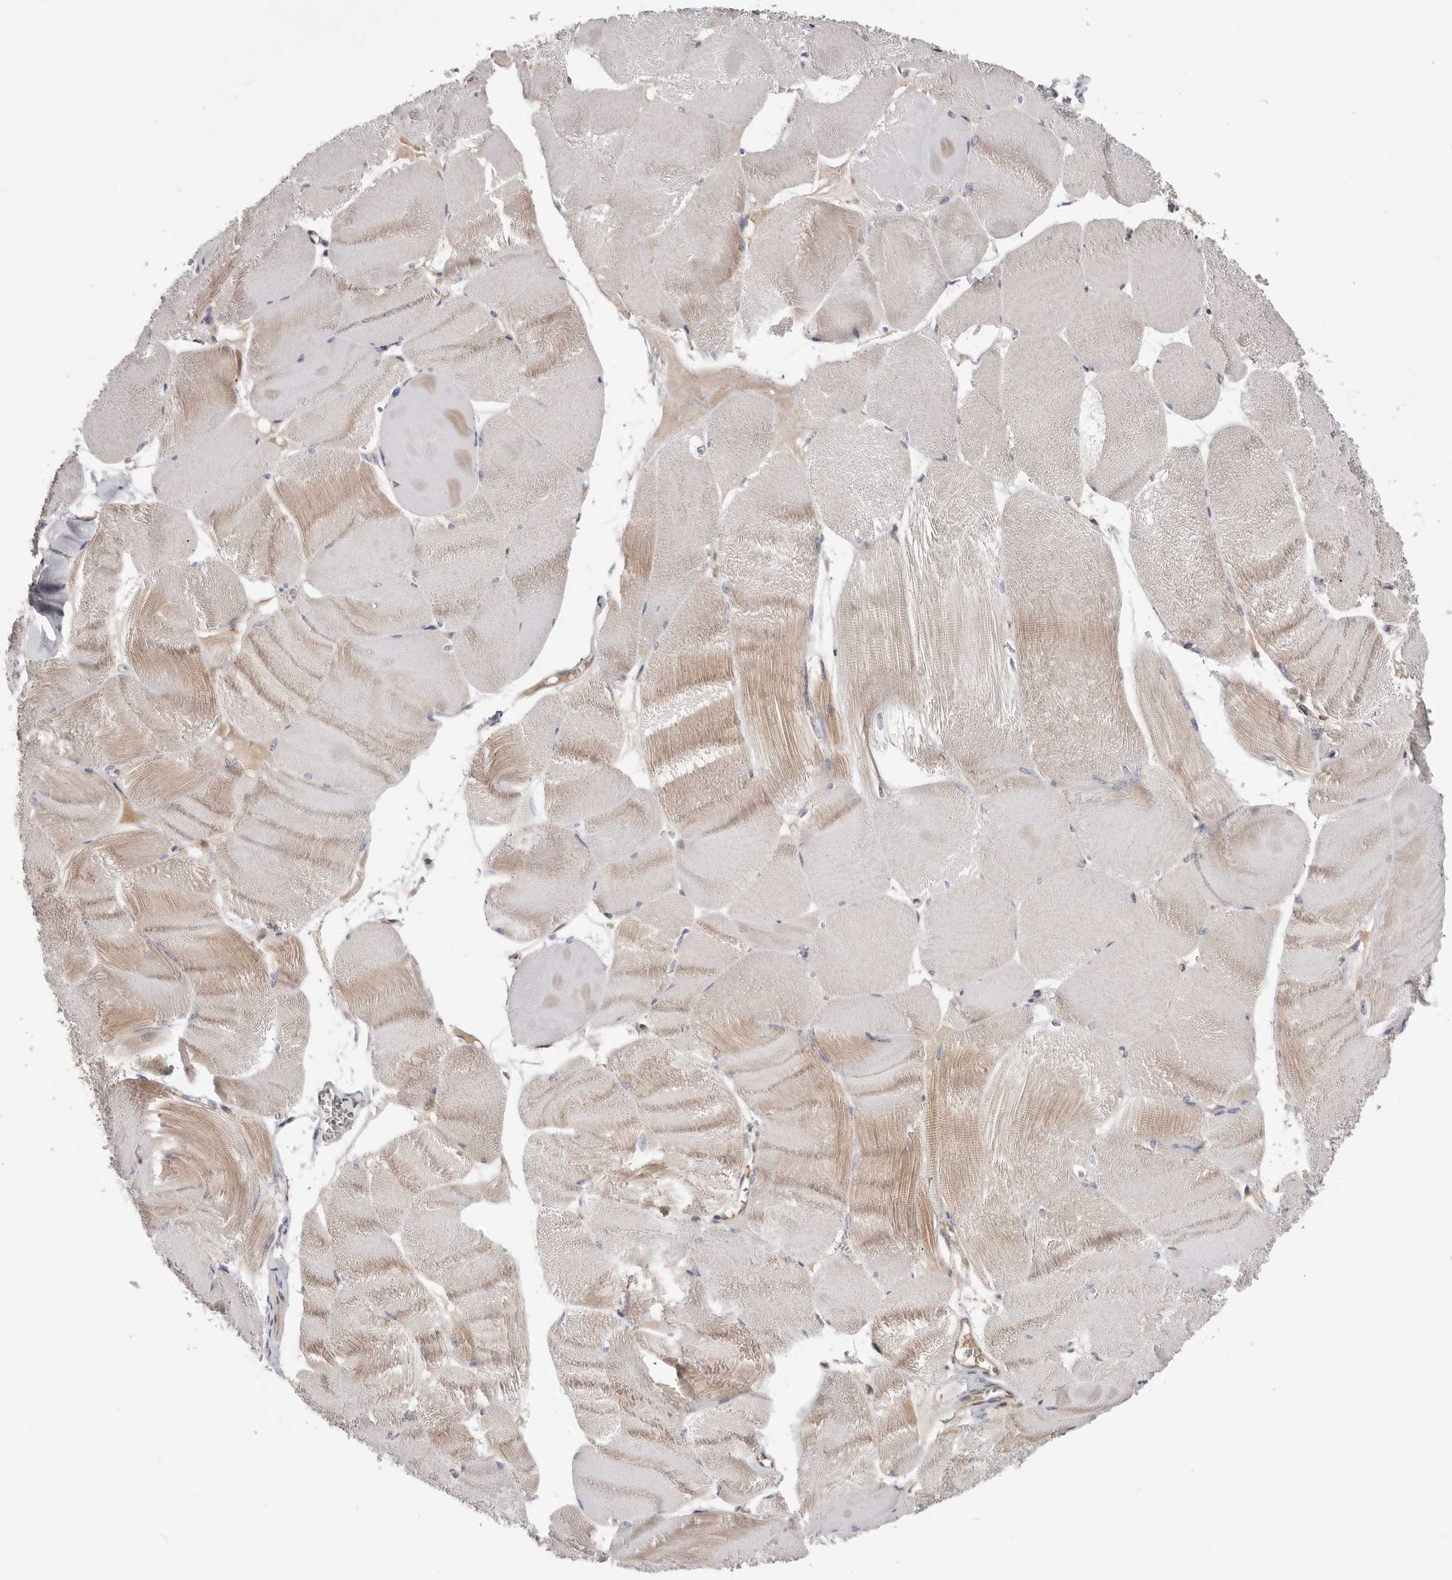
{"staining": {"intensity": "weak", "quantity": "25%-75%", "location": "cytoplasmic/membranous"}, "tissue": "skeletal muscle", "cell_type": "Myocytes", "image_type": "normal", "snomed": [{"axis": "morphology", "description": "Normal tissue, NOS"}, {"axis": "morphology", "description": "Basal cell carcinoma"}, {"axis": "topography", "description": "Skeletal muscle"}], "caption": "This is a histology image of immunohistochemistry staining of unremarkable skeletal muscle, which shows weak expression in the cytoplasmic/membranous of myocytes.", "gene": "RNF213", "patient": {"sex": "female", "age": 64}}